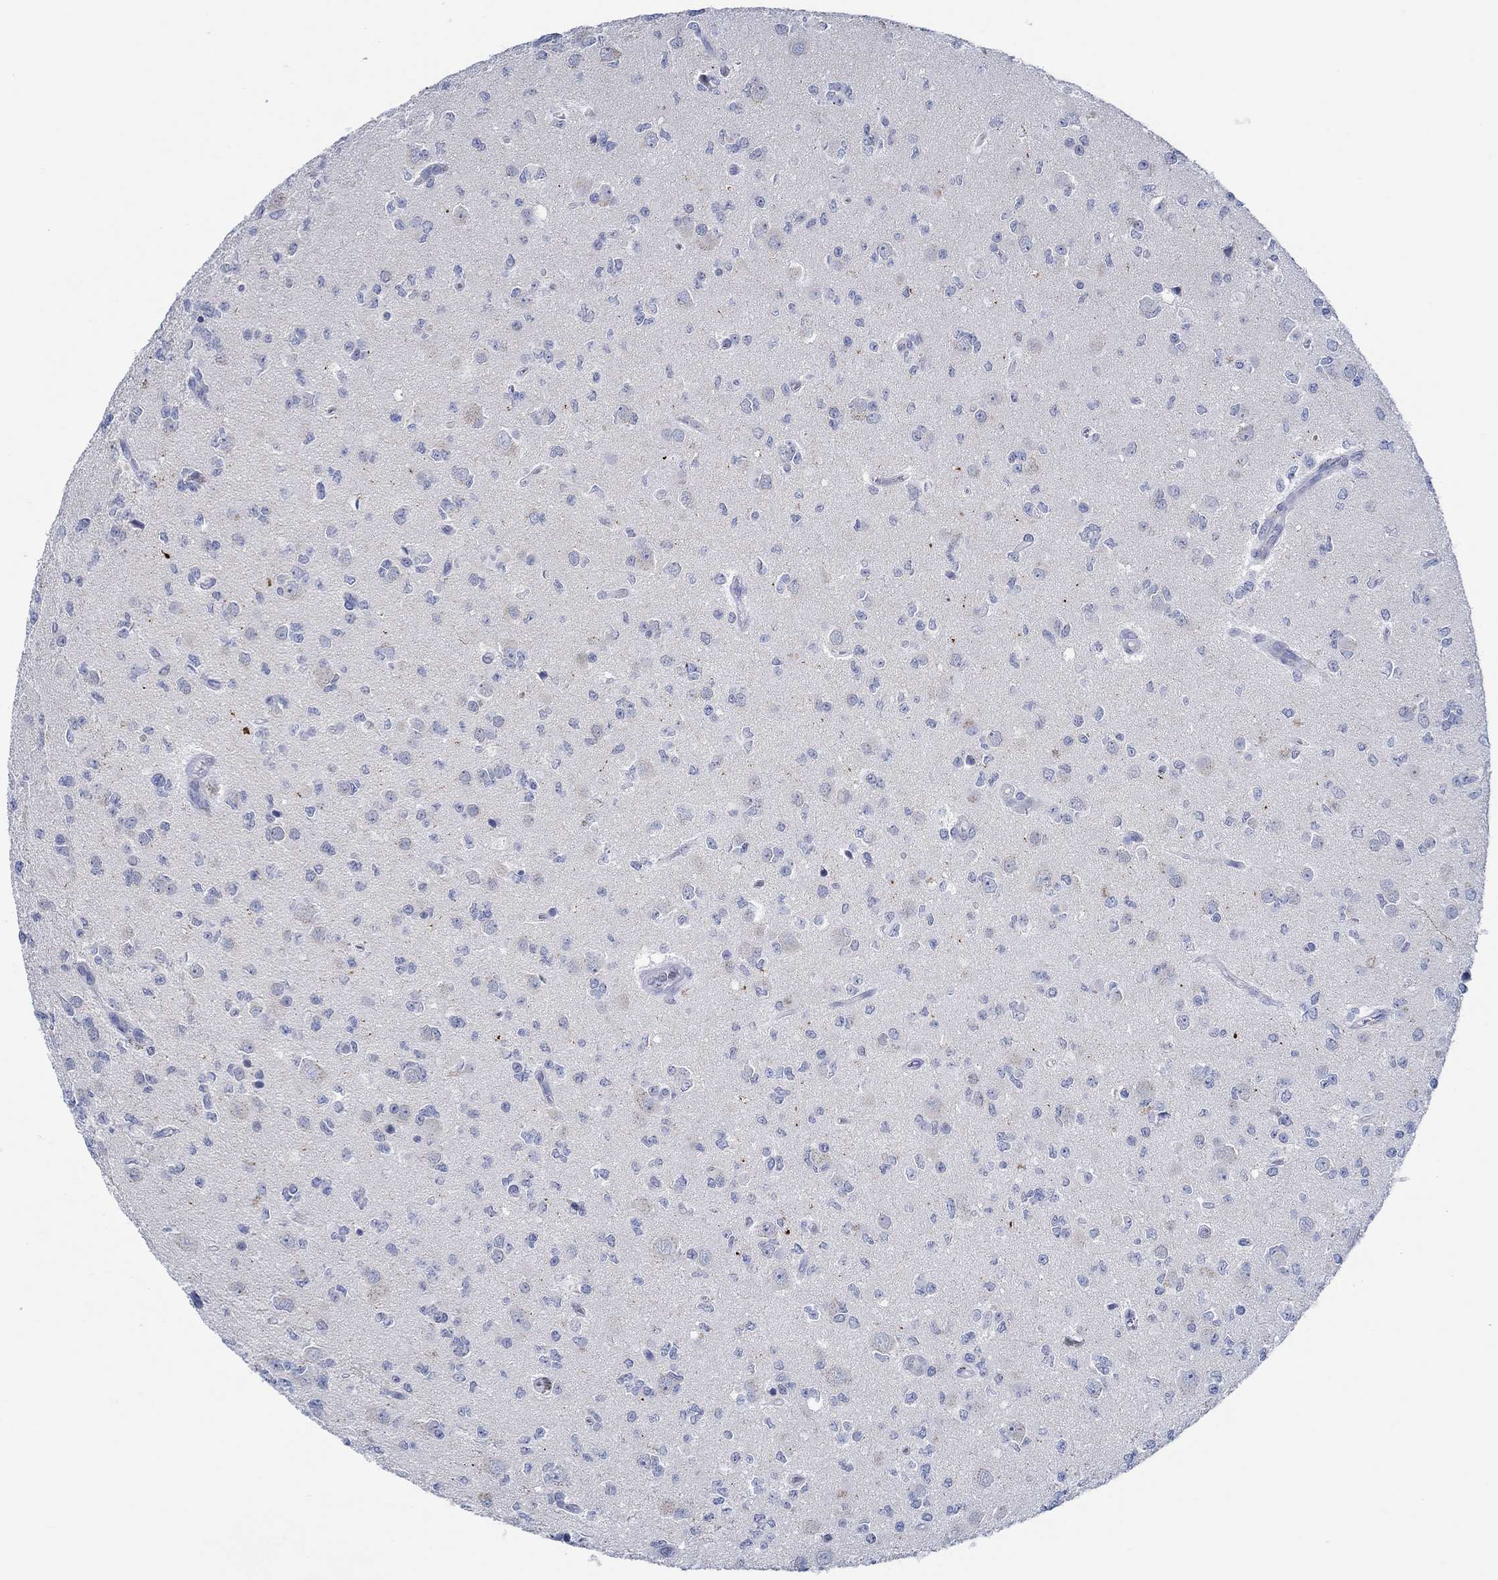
{"staining": {"intensity": "negative", "quantity": "none", "location": "none"}, "tissue": "glioma", "cell_type": "Tumor cells", "image_type": "cancer", "snomed": [{"axis": "morphology", "description": "Glioma, malignant, Low grade"}, {"axis": "topography", "description": "Brain"}], "caption": "Immunohistochemical staining of low-grade glioma (malignant) displays no significant expression in tumor cells.", "gene": "ZNF671", "patient": {"sex": "female", "age": 45}}